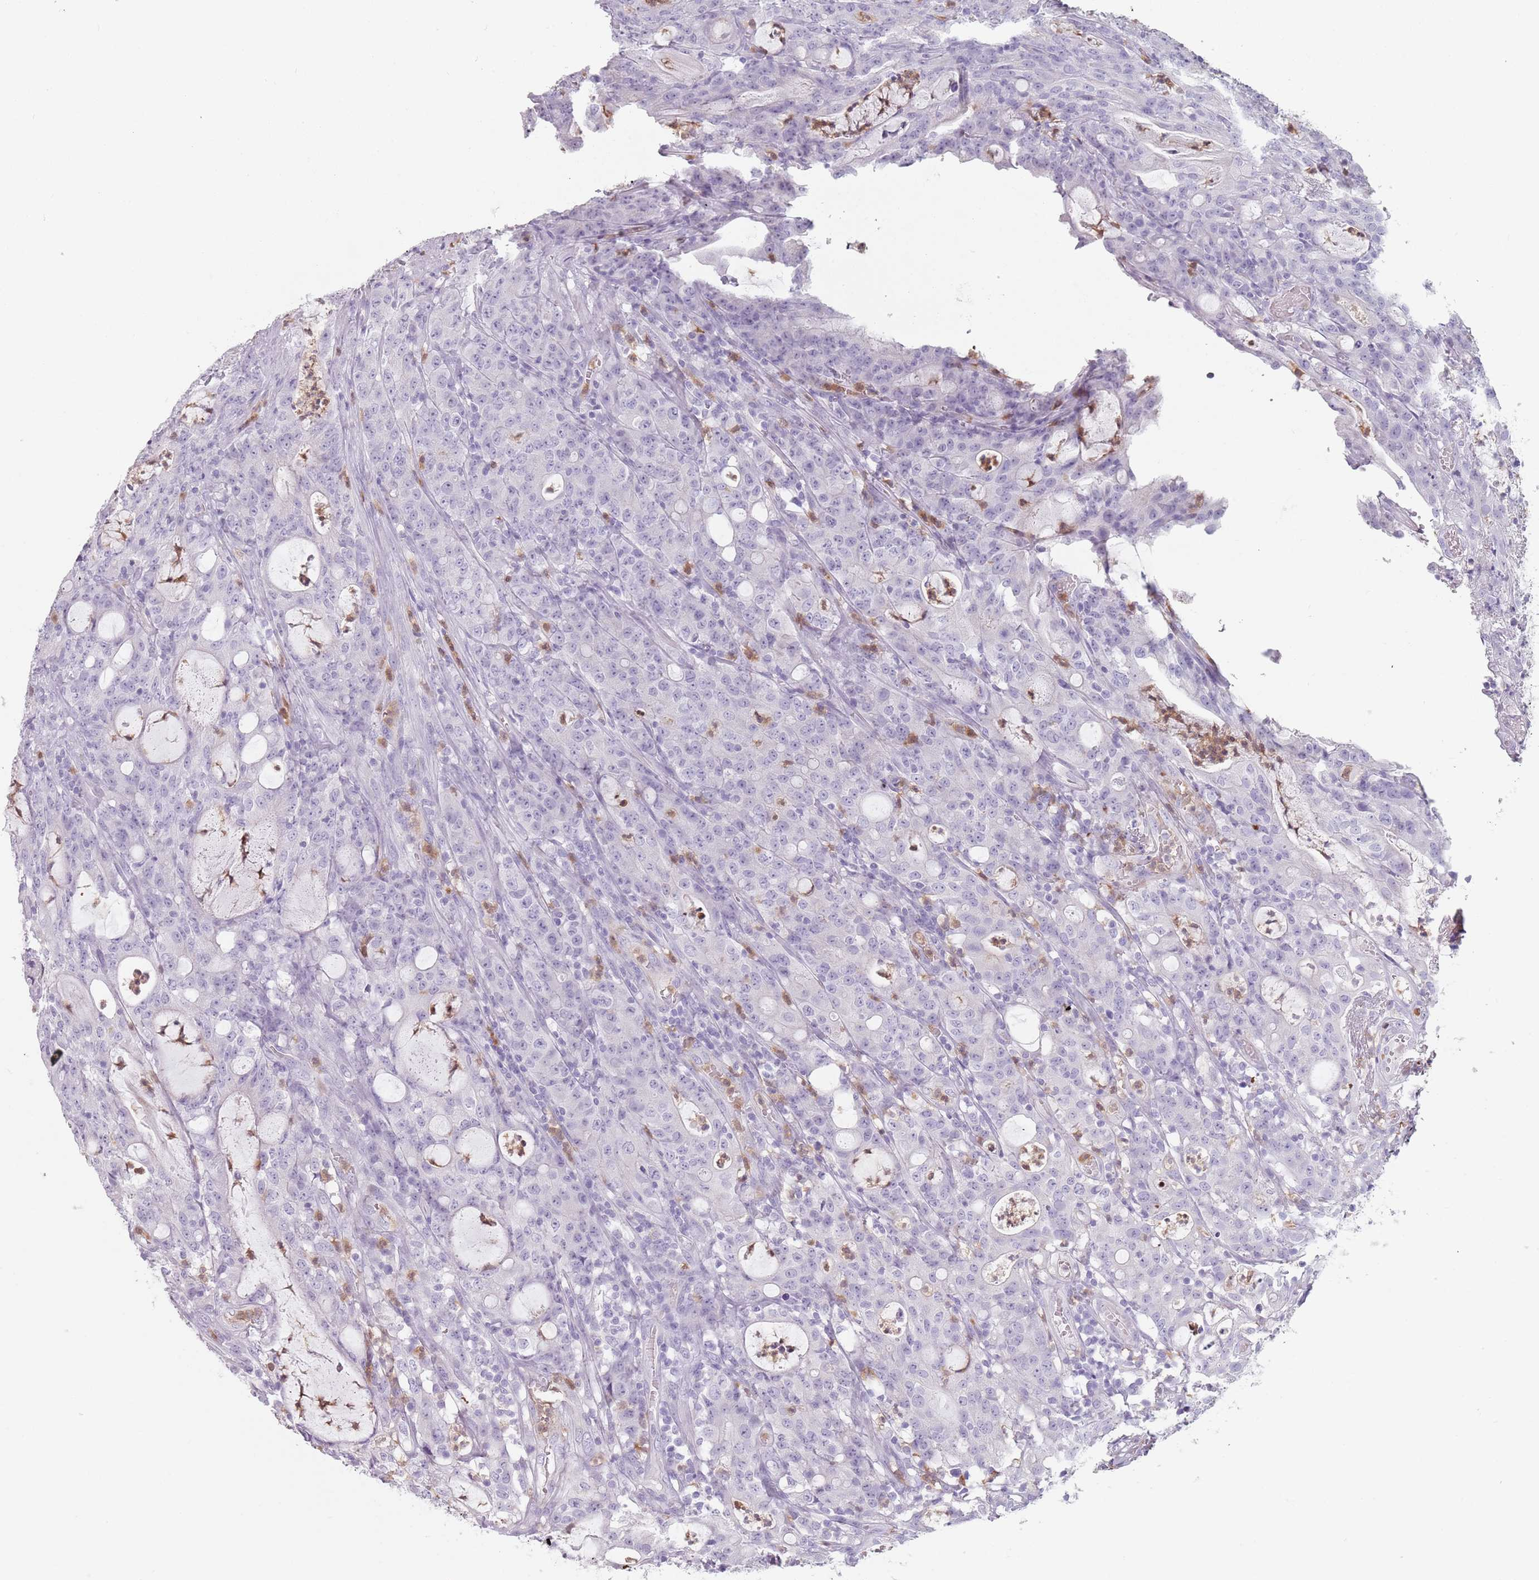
{"staining": {"intensity": "negative", "quantity": "none", "location": "none"}, "tissue": "colorectal cancer", "cell_type": "Tumor cells", "image_type": "cancer", "snomed": [{"axis": "morphology", "description": "Adenocarcinoma, NOS"}, {"axis": "topography", "description": "Colon"}], "caption": "Tumor cells are negative for brown protein staining in adenocarcinoma (colorectal).", "gene": "ZNF584", "patient": {"sex": "male", "age": 83}}